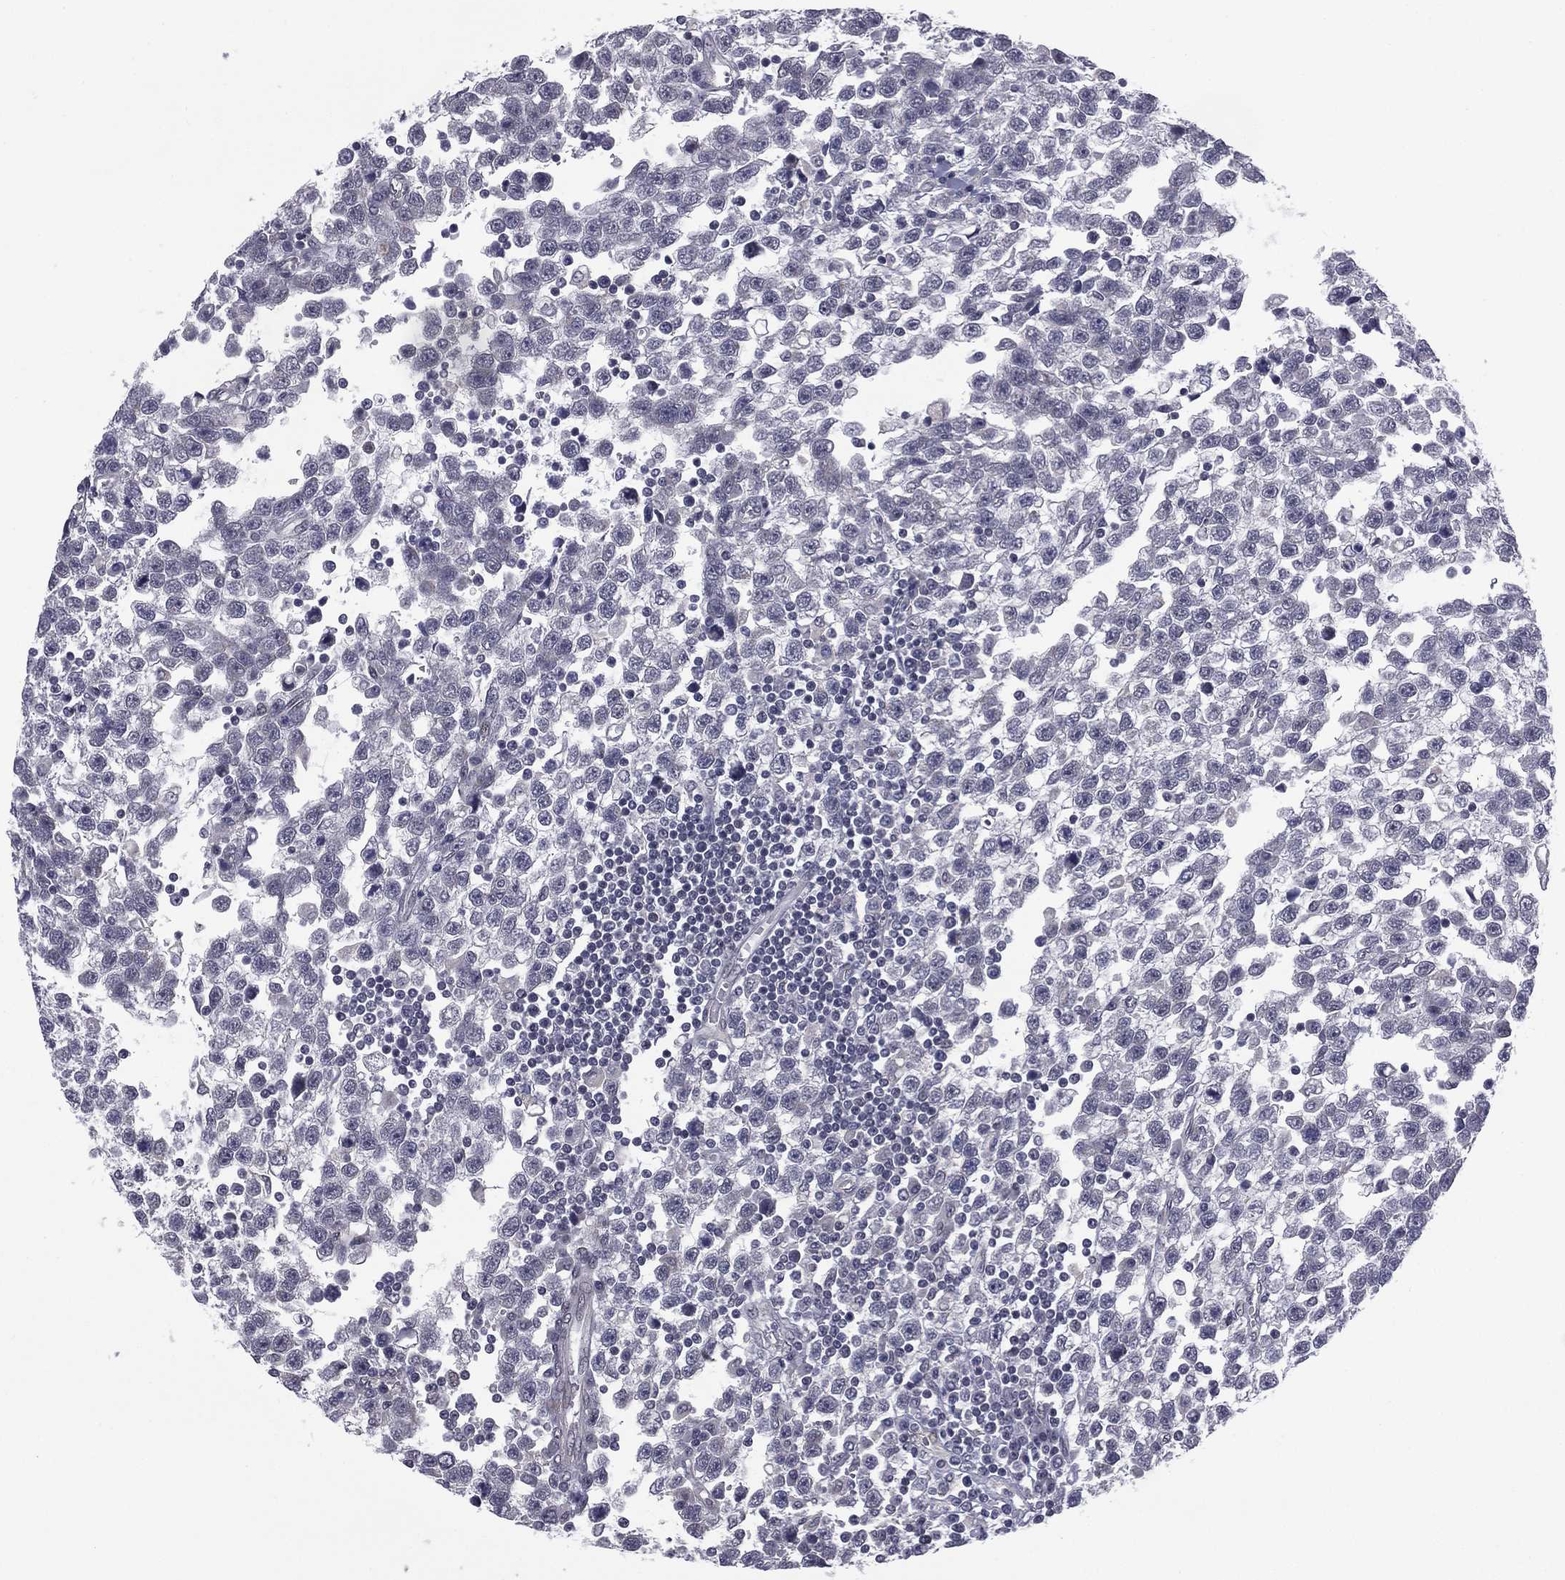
{"staining": {"intensity": "negative", "quantity": "none", "location": "none"}, "tissue": "testis cancer", "cell_type": "Tumor cells", "image_type": "cancer", "snomed": [{"axis": "morphology", "description": "Seminoma, NOS"}, {"axis": "topography", "description": "Testis"}], "caption": "The immunohistochemistry micrograph has no significant positivity in tumor cells of testis cancer tissue. Brightfield microscopy of IHC stained with DAB (3,3'-diaminobenzidine) (brown) and hematoxylin (blue), captured at high magnification.", "gene": "ACTRT2", "patient": {"sex": "male", "age": 34}}